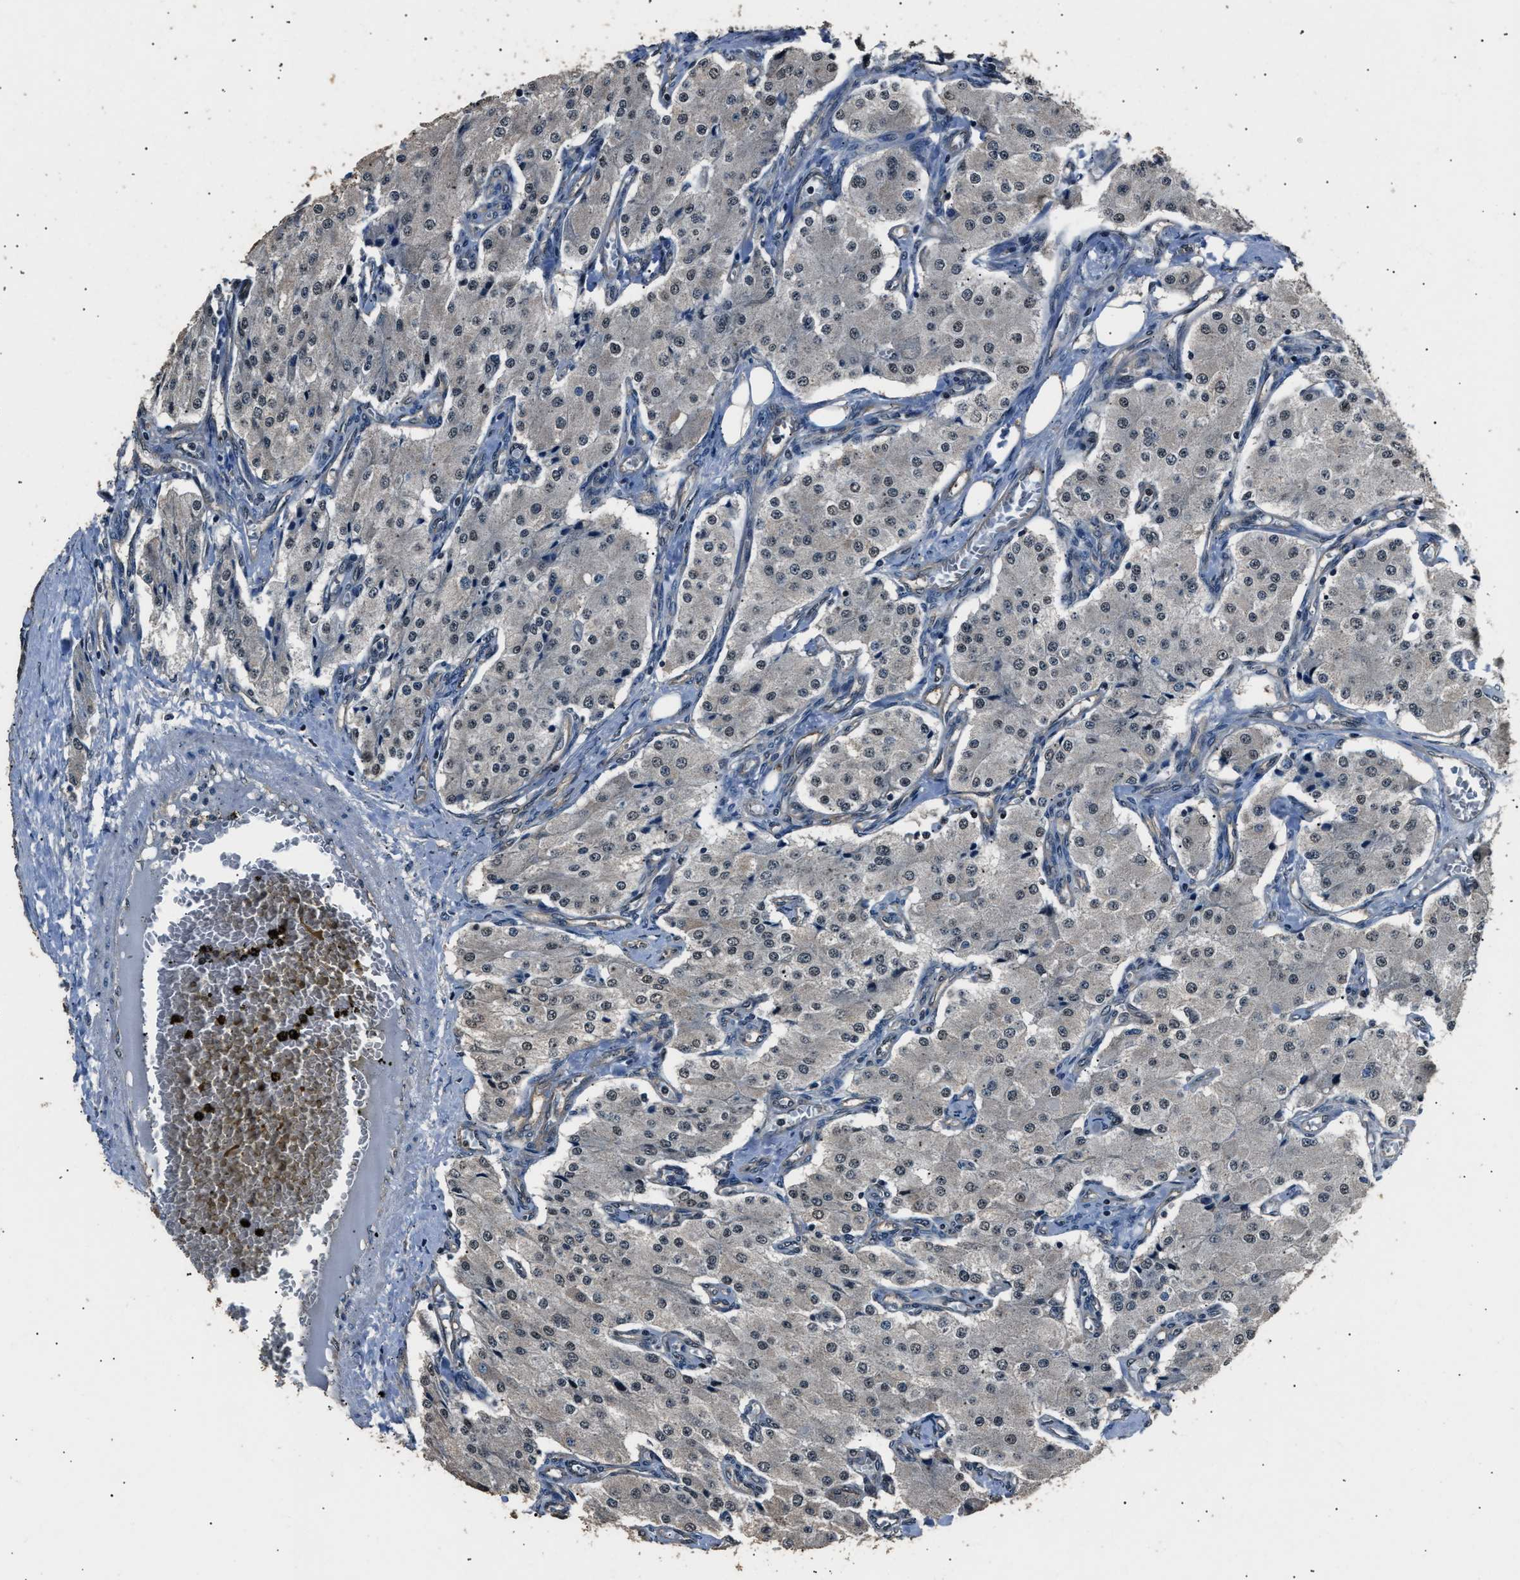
{"staining": {"intensity": "weak", "quantity": "<25%", "location": "nuclear"}, "tissue": "carcinoid", "cell_type": "Tumor cells", "image_type": "cancer", "snomed": [{"axis": "morphology", "description": "Carcinoid, malignant, NOS"}, {"axis": "topography", "description": "Colon"}], "caption": "The immunohistochemistry micrograph has no significant expression in tumor cells of carcinoid (malignant) tissue.", "gene": "DFFA", "patient": {"sex": "female", "age": 52}}